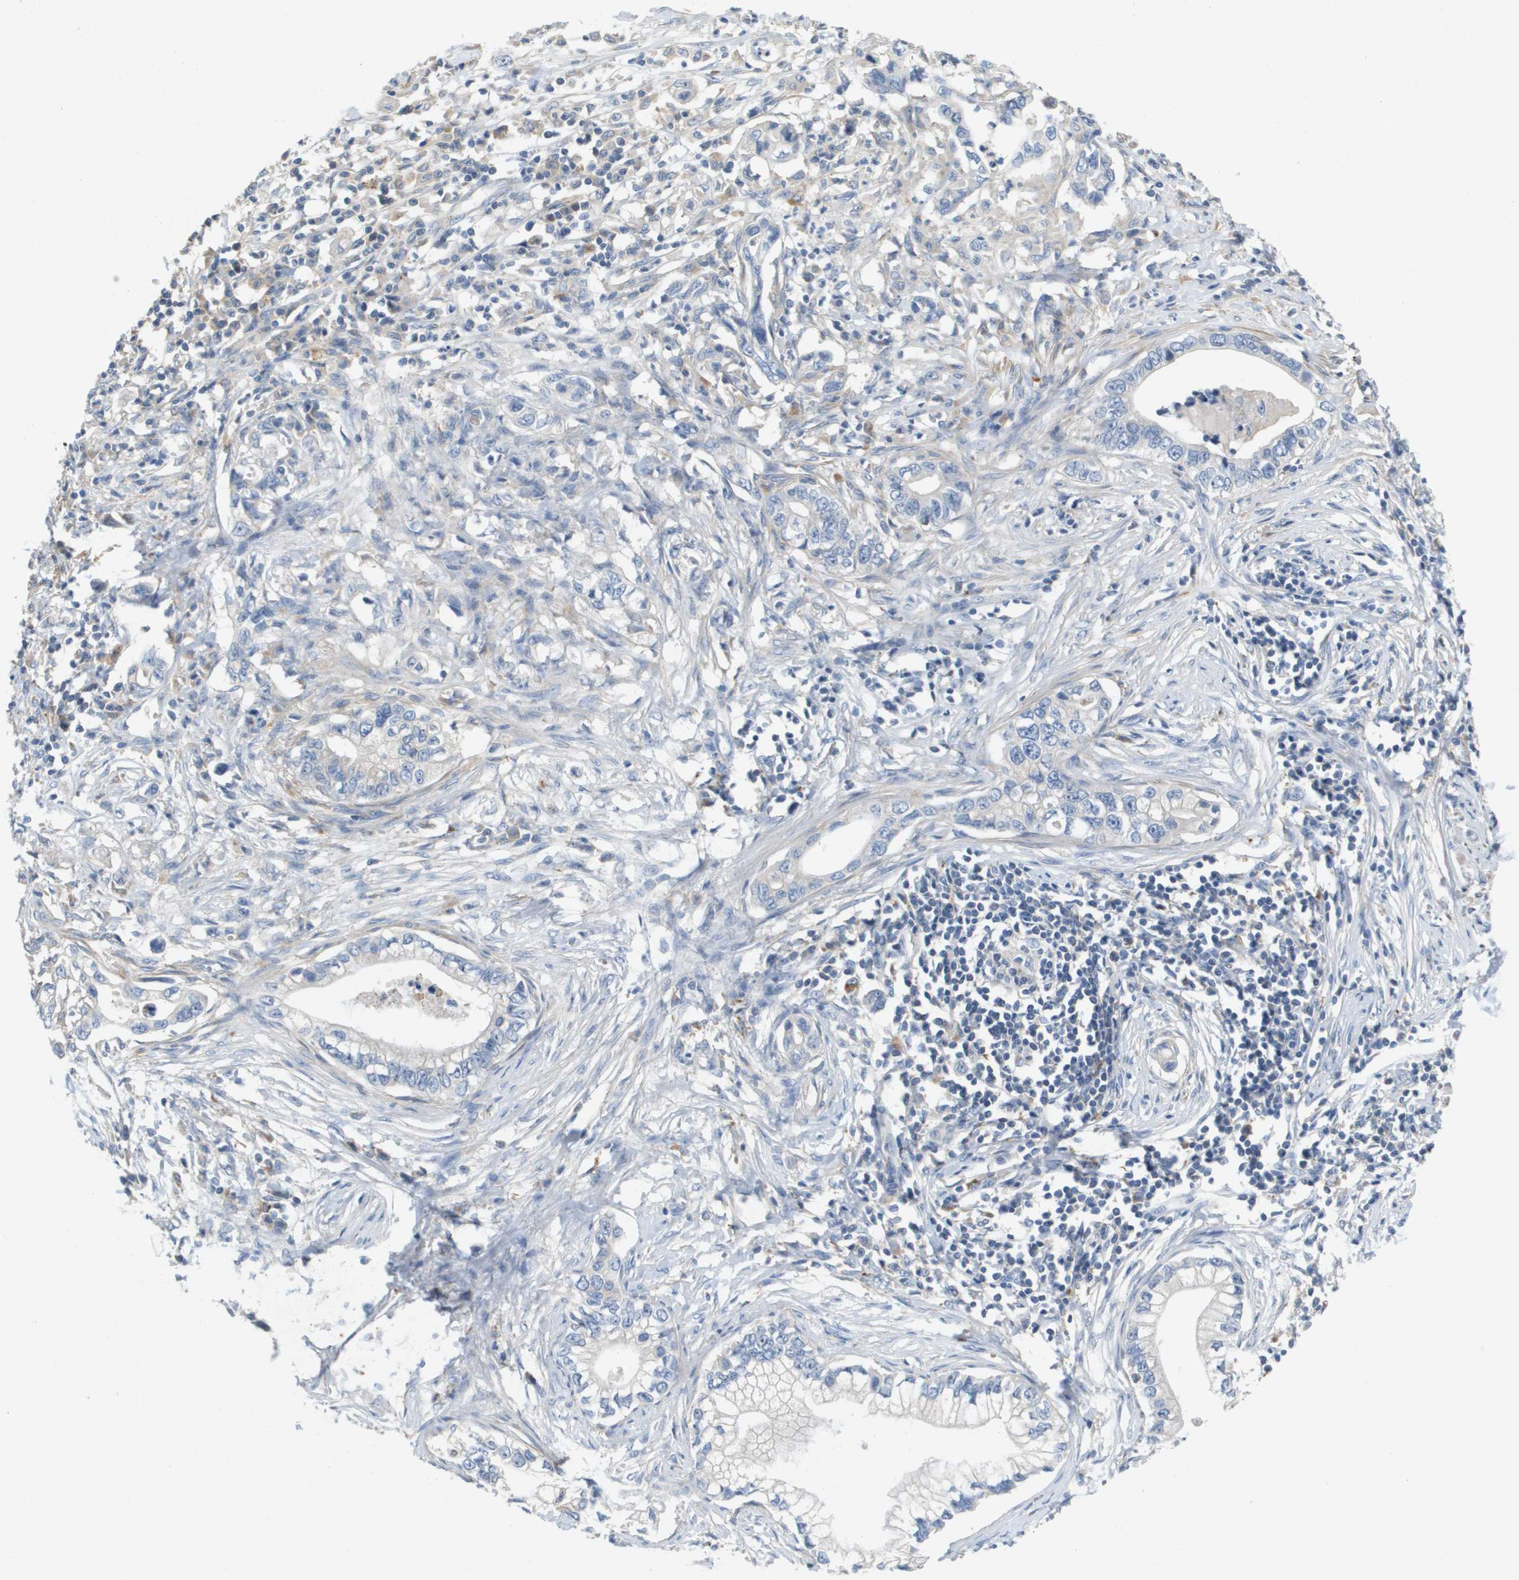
{"staining": {"intensity": "negative", "quantity": "none", "location": "none"}, "tissue": "pancreatic cancer", "cell_type": "Tumor cells", "image_type": "cancer", "snomed": [{"axis": "morphology", "description": "Adenocarcinoma, NOS"}, {"axis": "topography", "description": "Pancreas"}], "caption": "Pancreatic cancer (adenocarcinoma) stained for a protein using immunohistochemistry (IHC) demonstrates no staining tumor cells.", "gene": "B3GNT5", "patient": {"sex": "male", "age": 56}}